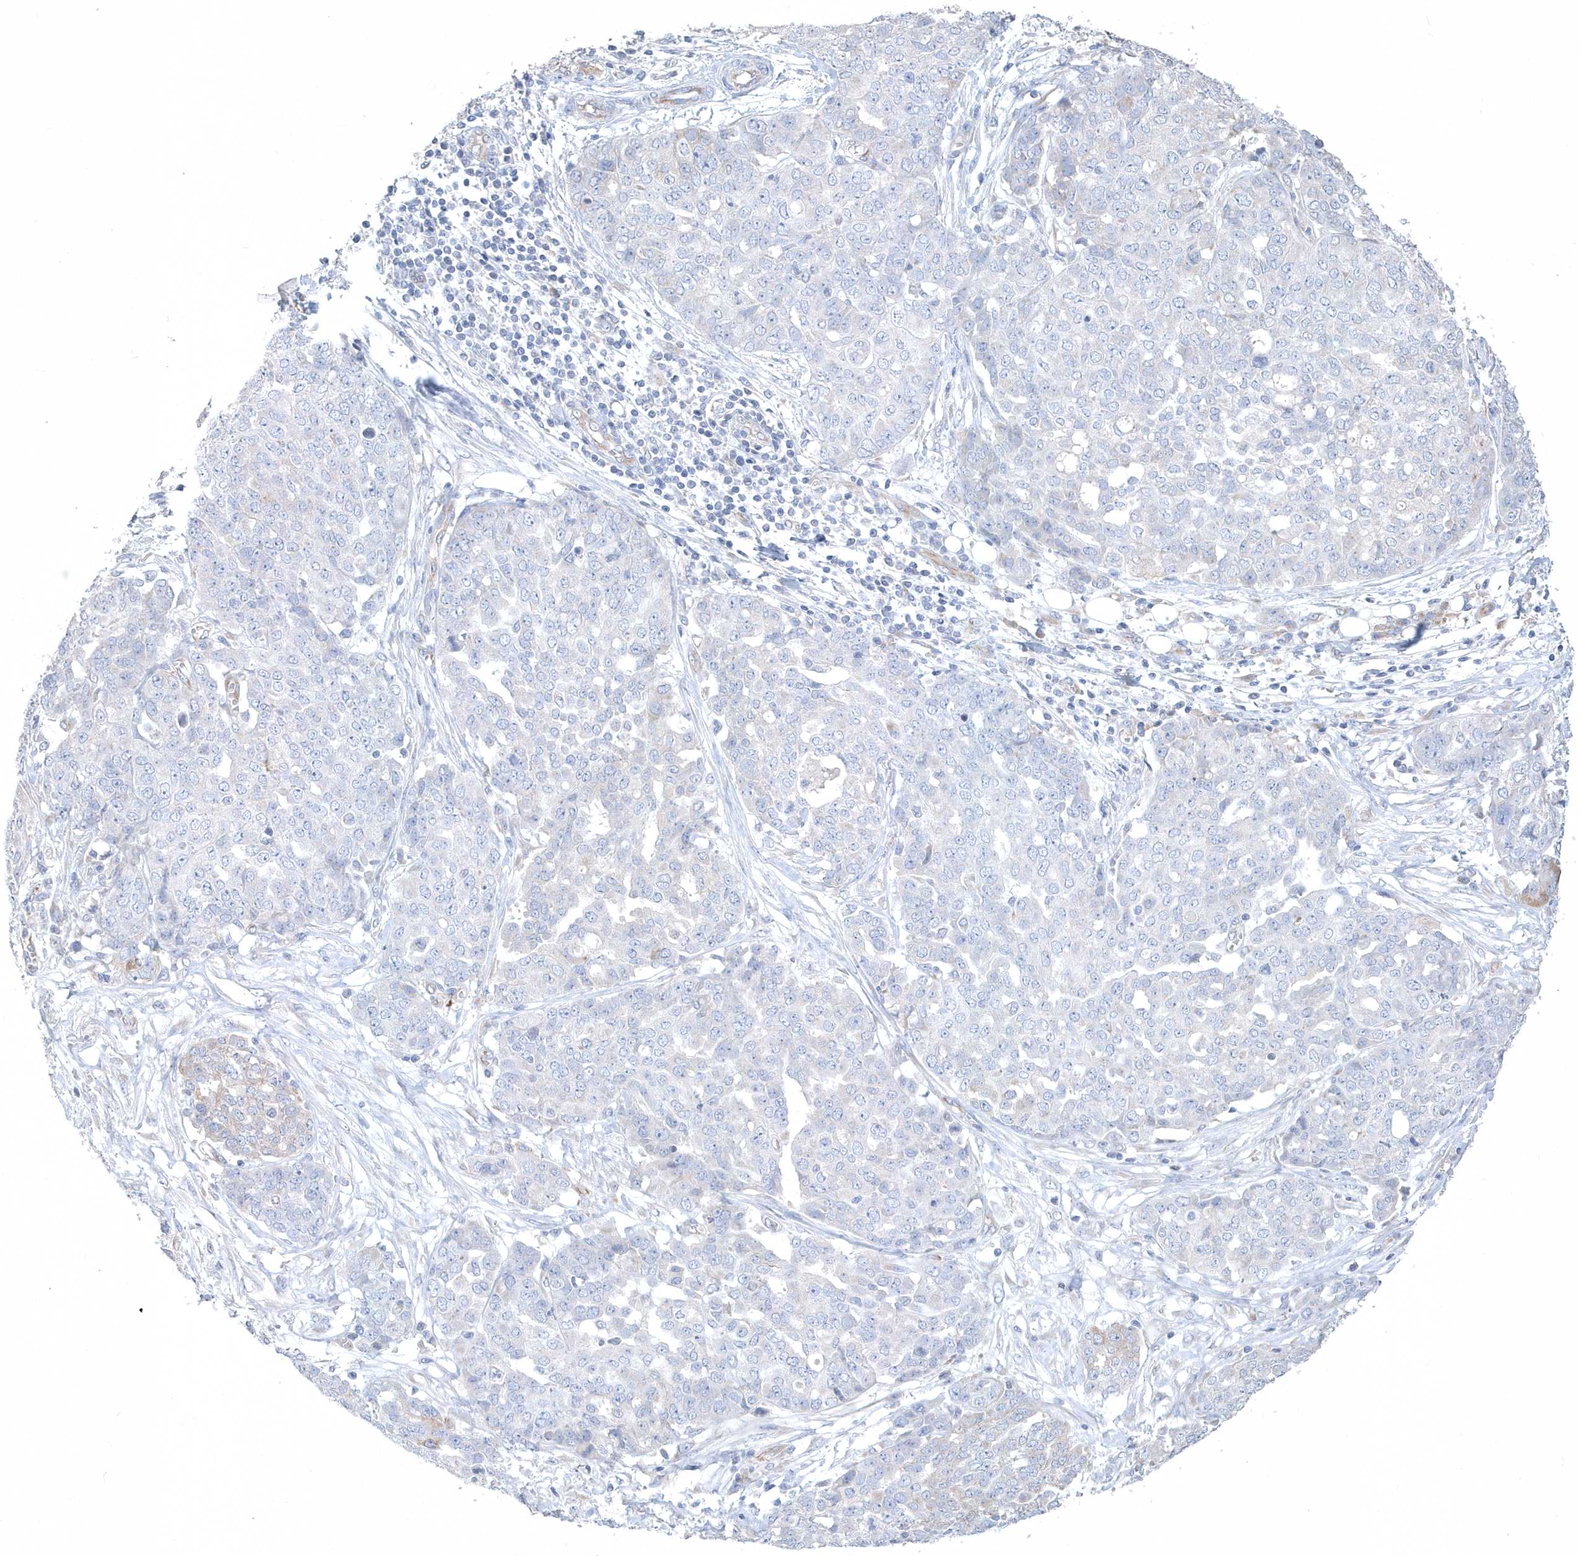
{"staining": {"intensity": "negative", "quantity": "none", "location": "none"}, "tissue": "ovarian cancer", "cell_type": "Tumor cells", "image_type": "cancer", "snomed": [{"axis": "morphology", "description": "Cystadenocarcinoma, serous, NOS"}, {"axis": "topography", "description": "Soft tissue"}, {"axis": "topography", "description": "Ovary"}], "caption": "A high-resolution photomicrograph shows IHC staining of ovarian serous cystadenocarcinoma, which shows no significant positivity in tumor cells.", "gene": "DGAT1", "patient": {"sex": "female", "age": 57}}